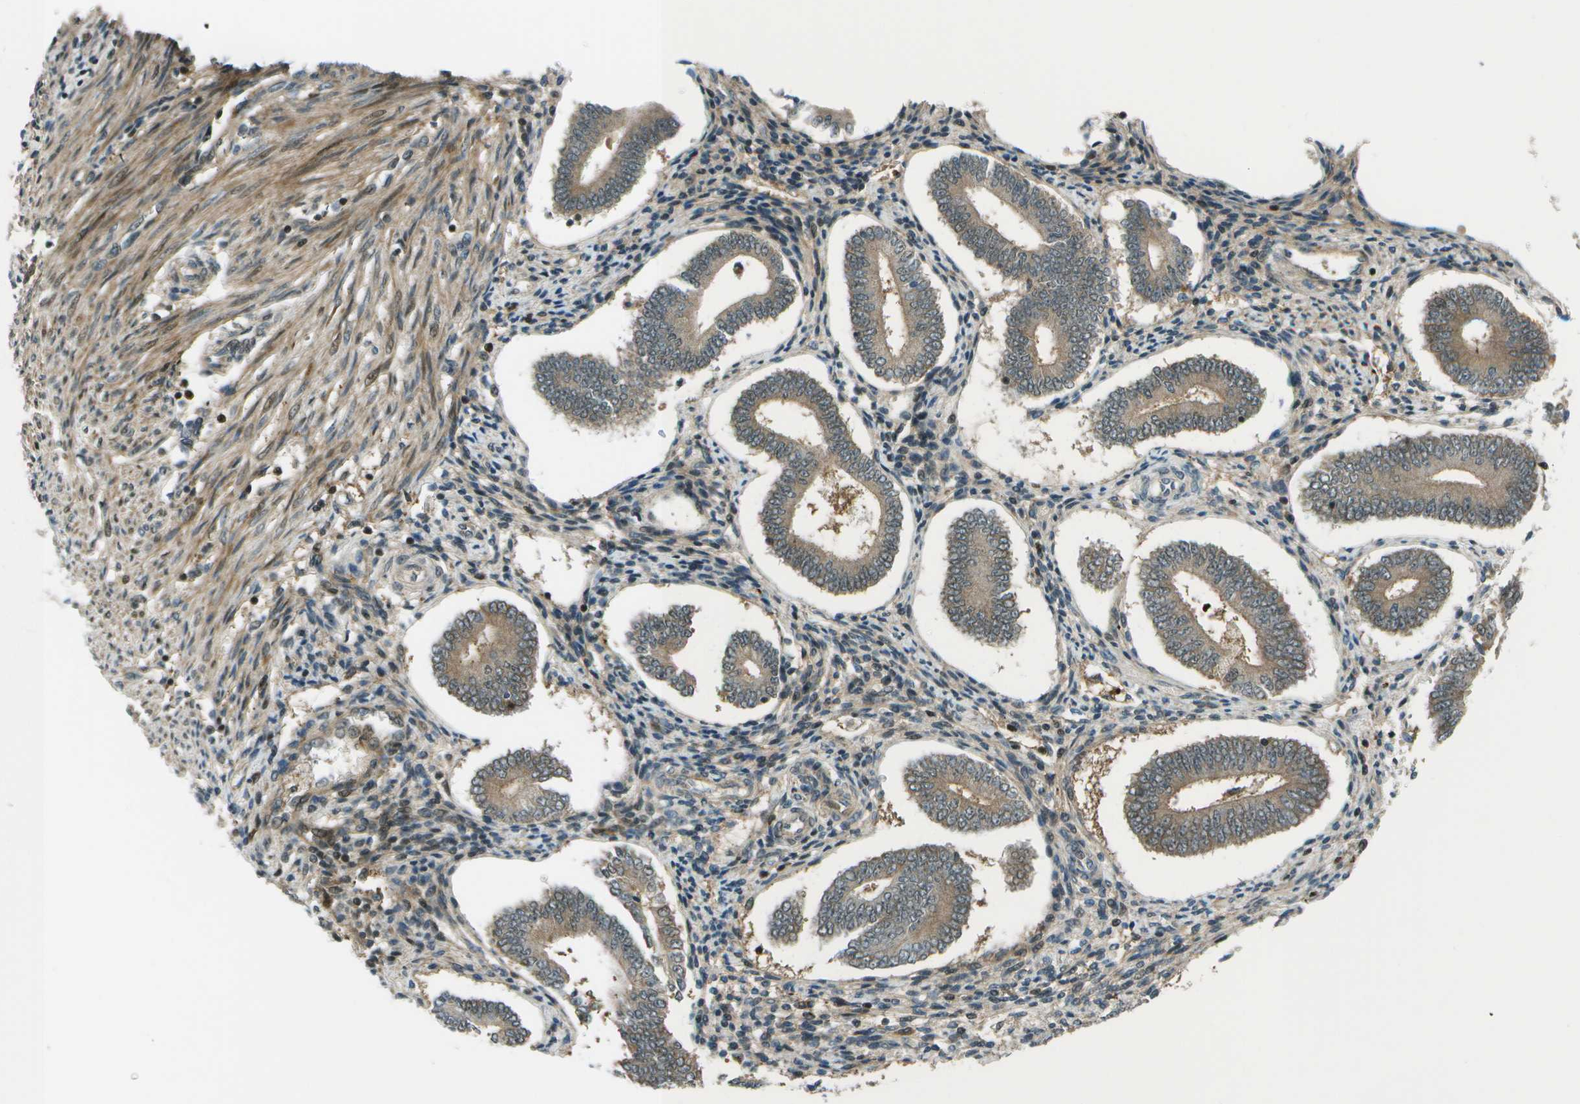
{"staining": {"intensity": "weak", "quantity": "25%-75%", "location": "cytoplasmic/membranous"}, "tissue": "endometrium", "cell_type": "Cells in endometrial stroma", "image_type": "normal", "snomed": [{"axis": "morphology", "description": "Normal tissue, NOS"}, {"axis": "topography", "description": "Endometrium"}], "caption": "Benign endometrium shows weak cytoplasmic/membranous staining in about 25%-75% of cells in endometrial stroma, visualized by immunohistochemistry. The staining was performed using DAB (3,3'-diaminobenzidine), with brown indicating positive protein expression. Nuclei are stained blue with hematoxylin.", "gene": "TMEM19", "patient": {"sex": "female", "age": 42}}